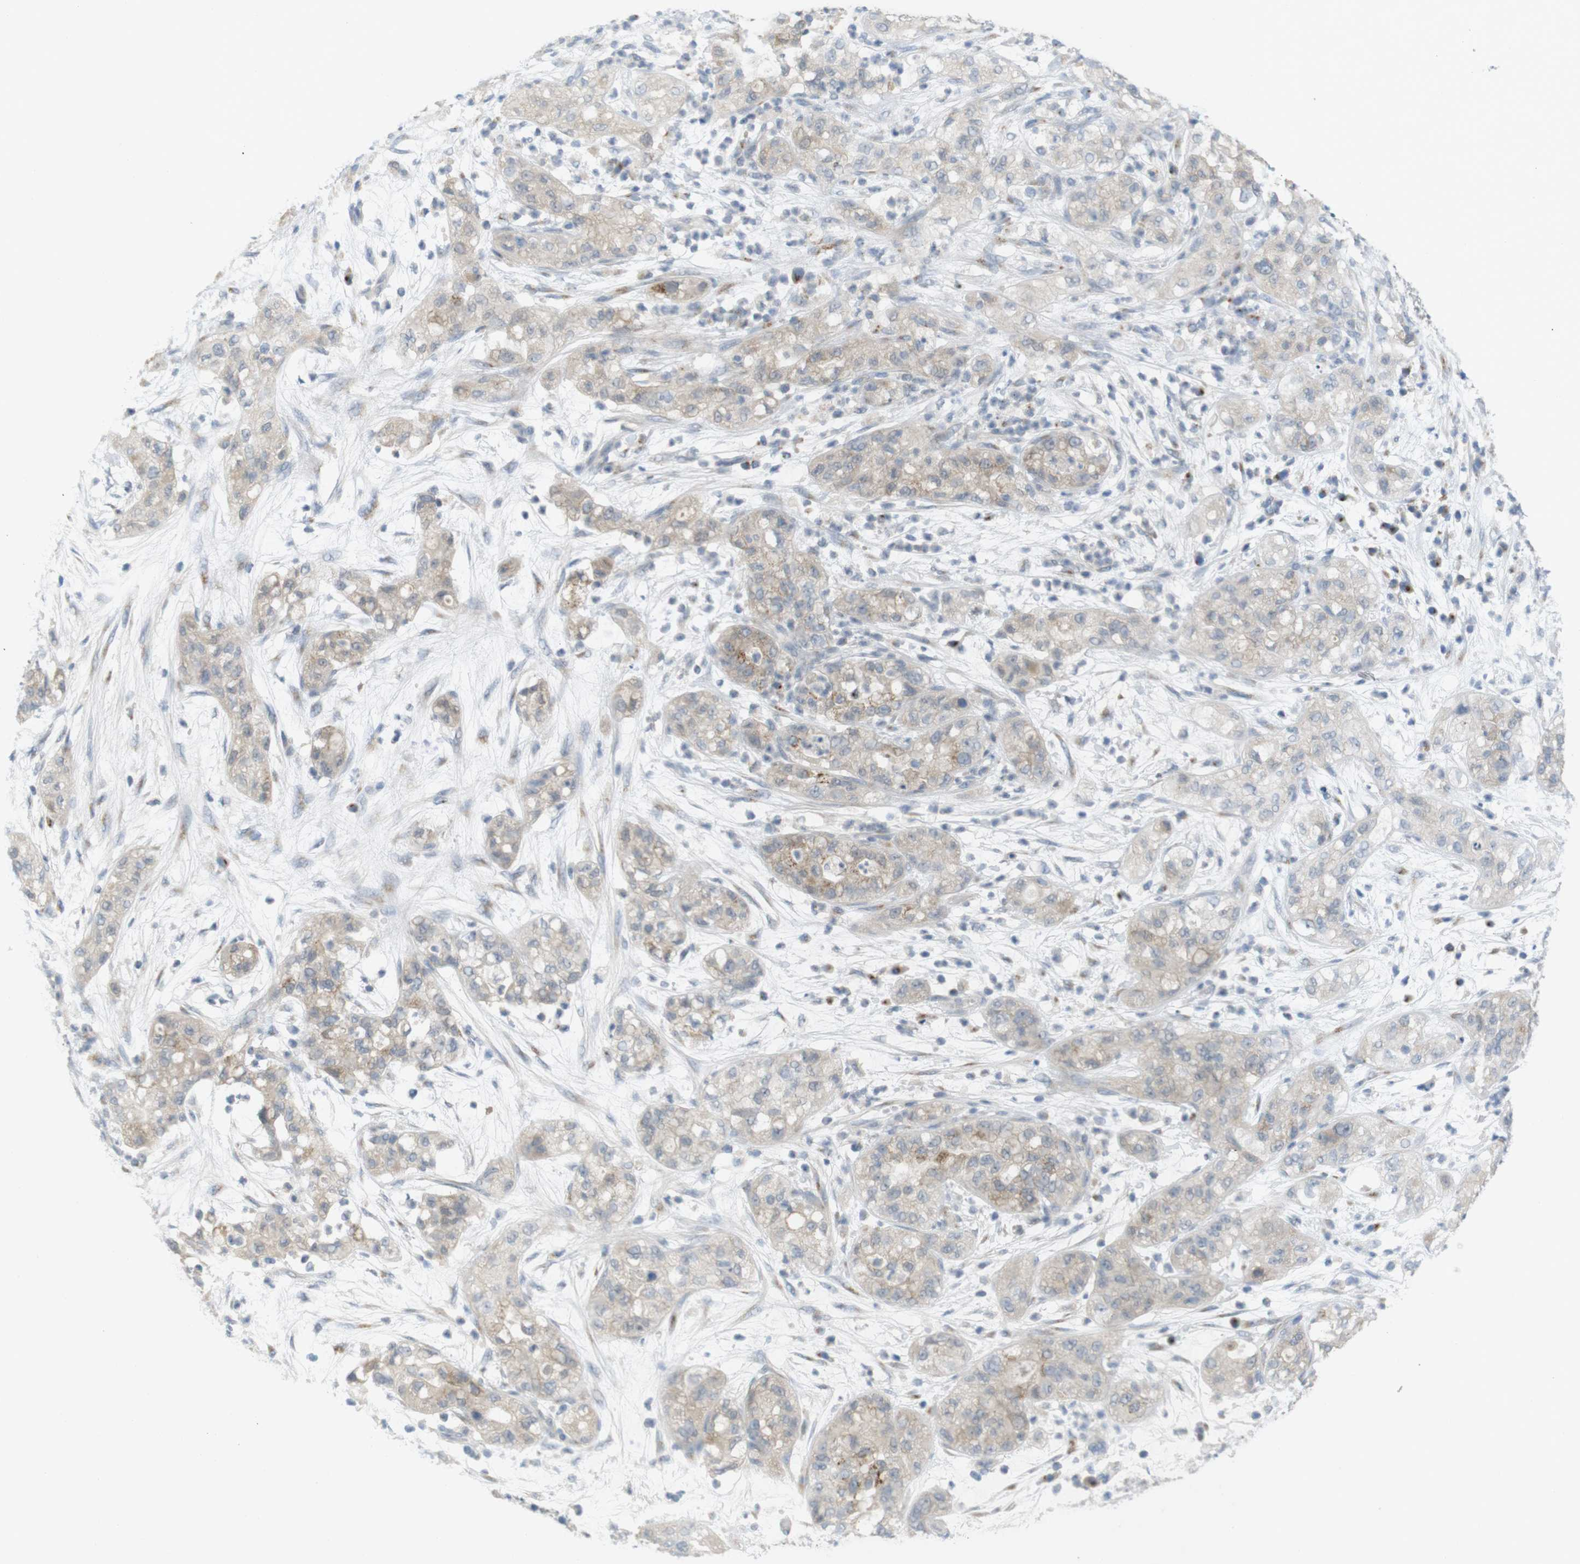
{"staining": {"intensity": "weak", "quantity": ">75%", "location": "cytoplasmic/membranous"}, "tissue": "pancreatic cancer", "cell_type": "Tumor cells", "image_type": "cancer", "snomed": [{"axis": "morphology", "description": "Adenocarcinoma, NOS"}, {"axis": "topography", "description": "Pancreas"}], "caption": "A high-resolution histopathology image shows IHC staining of pancreatic cancer (adenocarcinoma), which demonstrates weak cytoplasmic/membranous expression in approximately >75% of tumor cells. (DAB (3,3'-diaminobenzidine) = brown stain, brightfield microscopy at high magnification).", "gene": "YIPF3", "patient": {"sex": "female", "age": 78}}